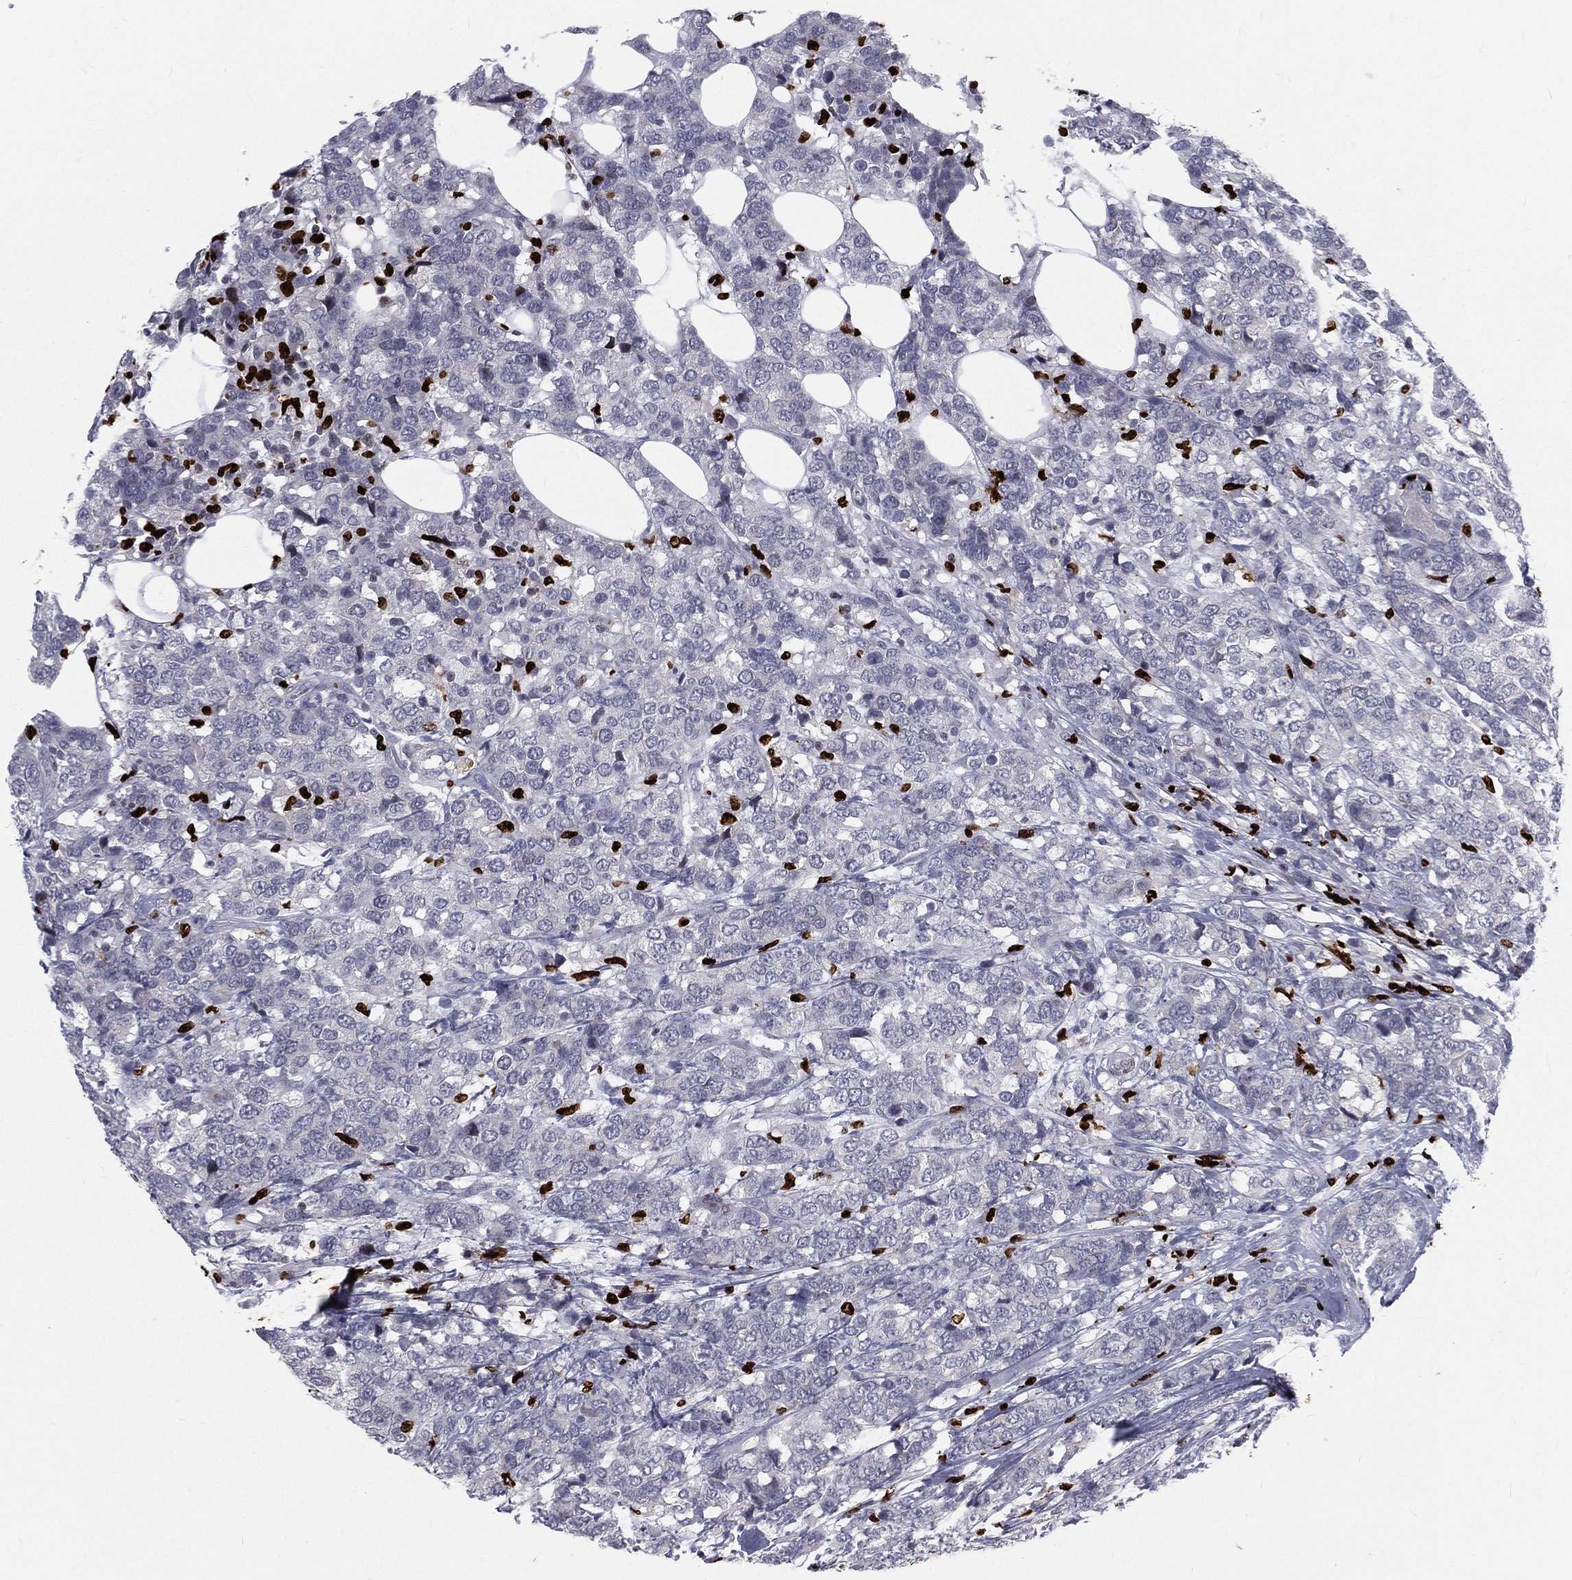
{"staining": {"intensity": "negative", "quantity": "none", "location": "none"}, "tissue": "breast cancer", "cell_type": "Tumor cells", "image_type": "cancer", "snomed": [{"axis": "morphology", "description": "Lobular carcinoma"}, {"axis": "topography", "description": "Breast"}], "caption": "Immunohistochemical staining of human lobular carcinoma (breast) exhibits no significant staining in tumor cells.", "gene": "MNDA", "patient": {"sex": "female", "age": 59}}